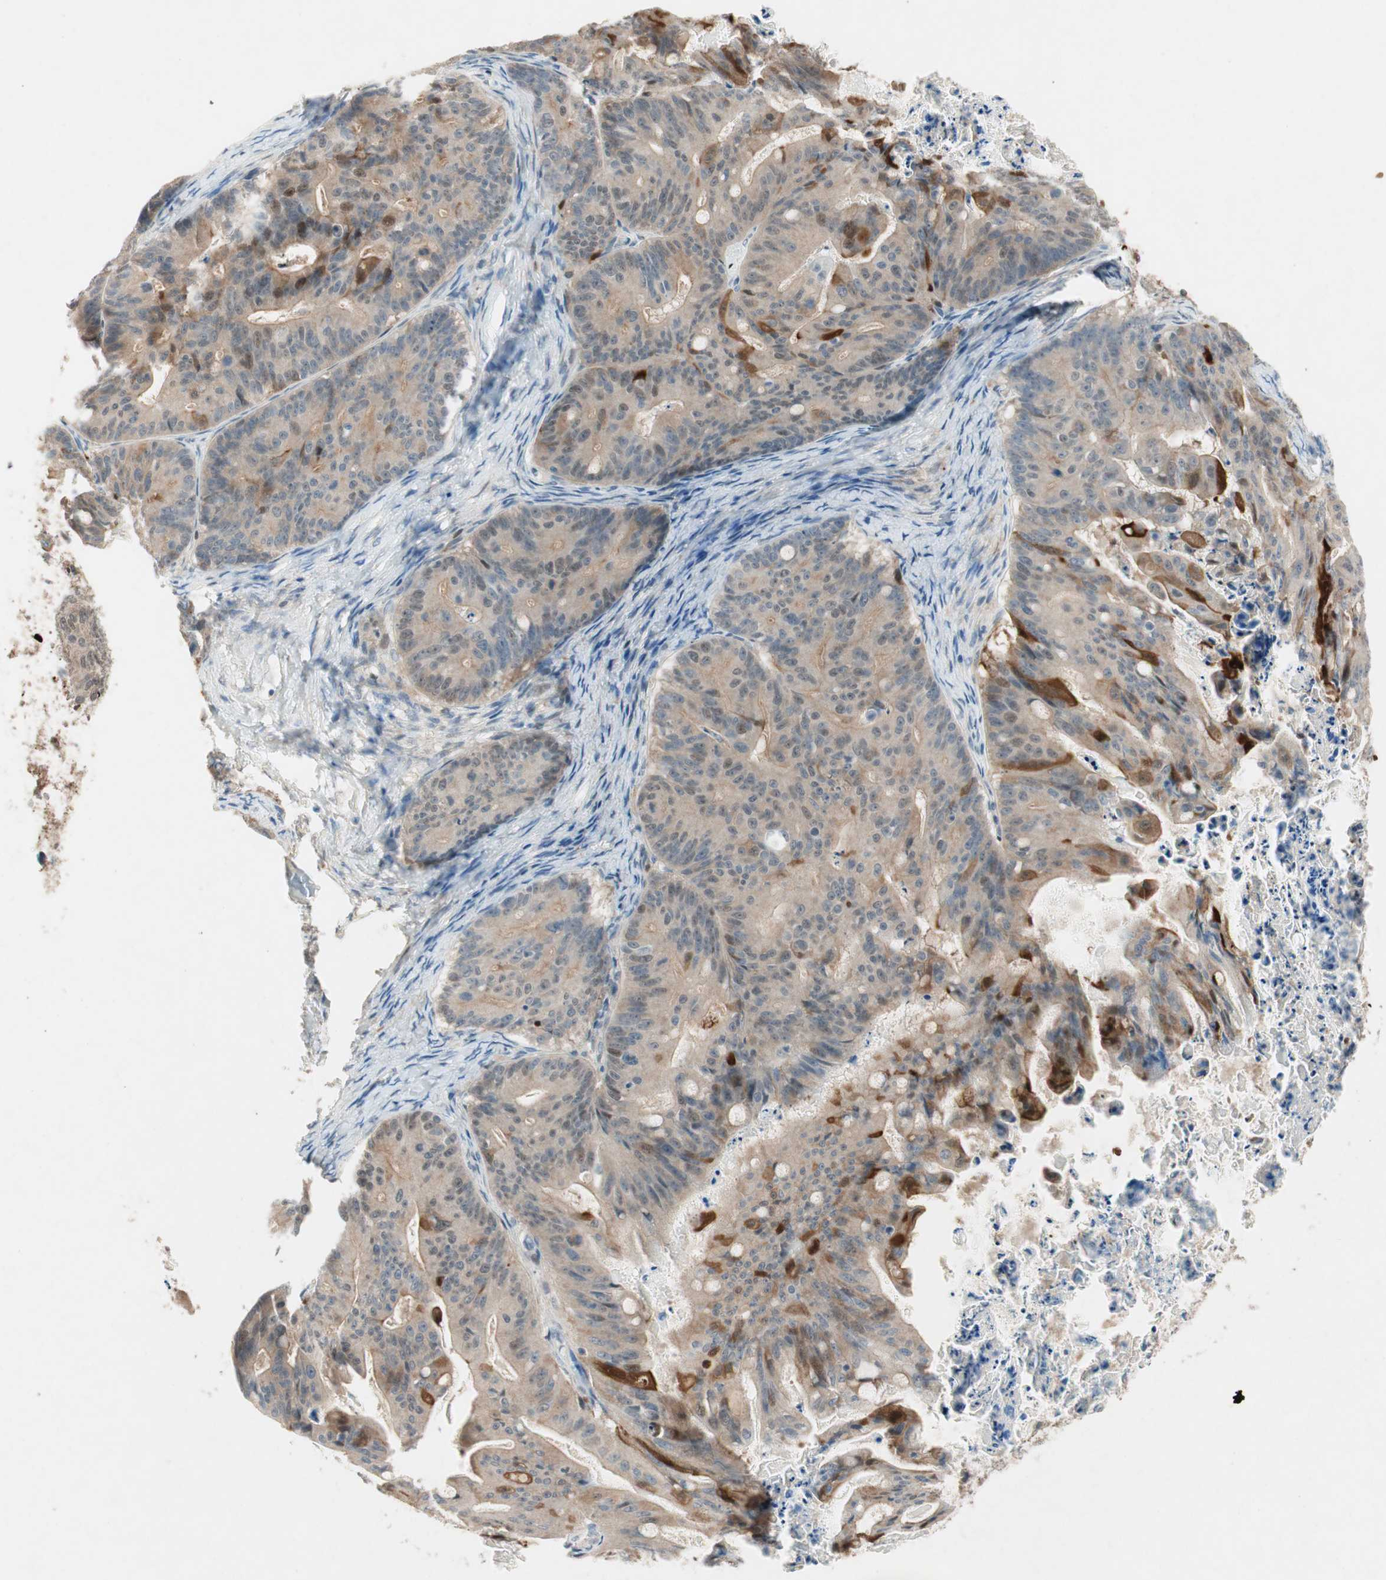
{"staining": {"intensity": "strong", "quantity": "25%-75%", "location": "cytoplasmic/membranous,nuclear"}, "tissue": "ovarian cancer", "cell_type": "Tumor cells", "image_type": "cancer", "snomed": [{"axis": "morphology", "description": "Cystadenocarcinoma, mucinous, NOS"}, {"axis": "topography", "description": "Ovary"}], "caption": "Ovarian cancer stained for a protein (brown) displays strong cytoplasmic/membranous and nuclear positive expression in about 25%-75% of tumor cells.", "gene": "RTL6", "patient": {"sex": "female", "age": 37}}